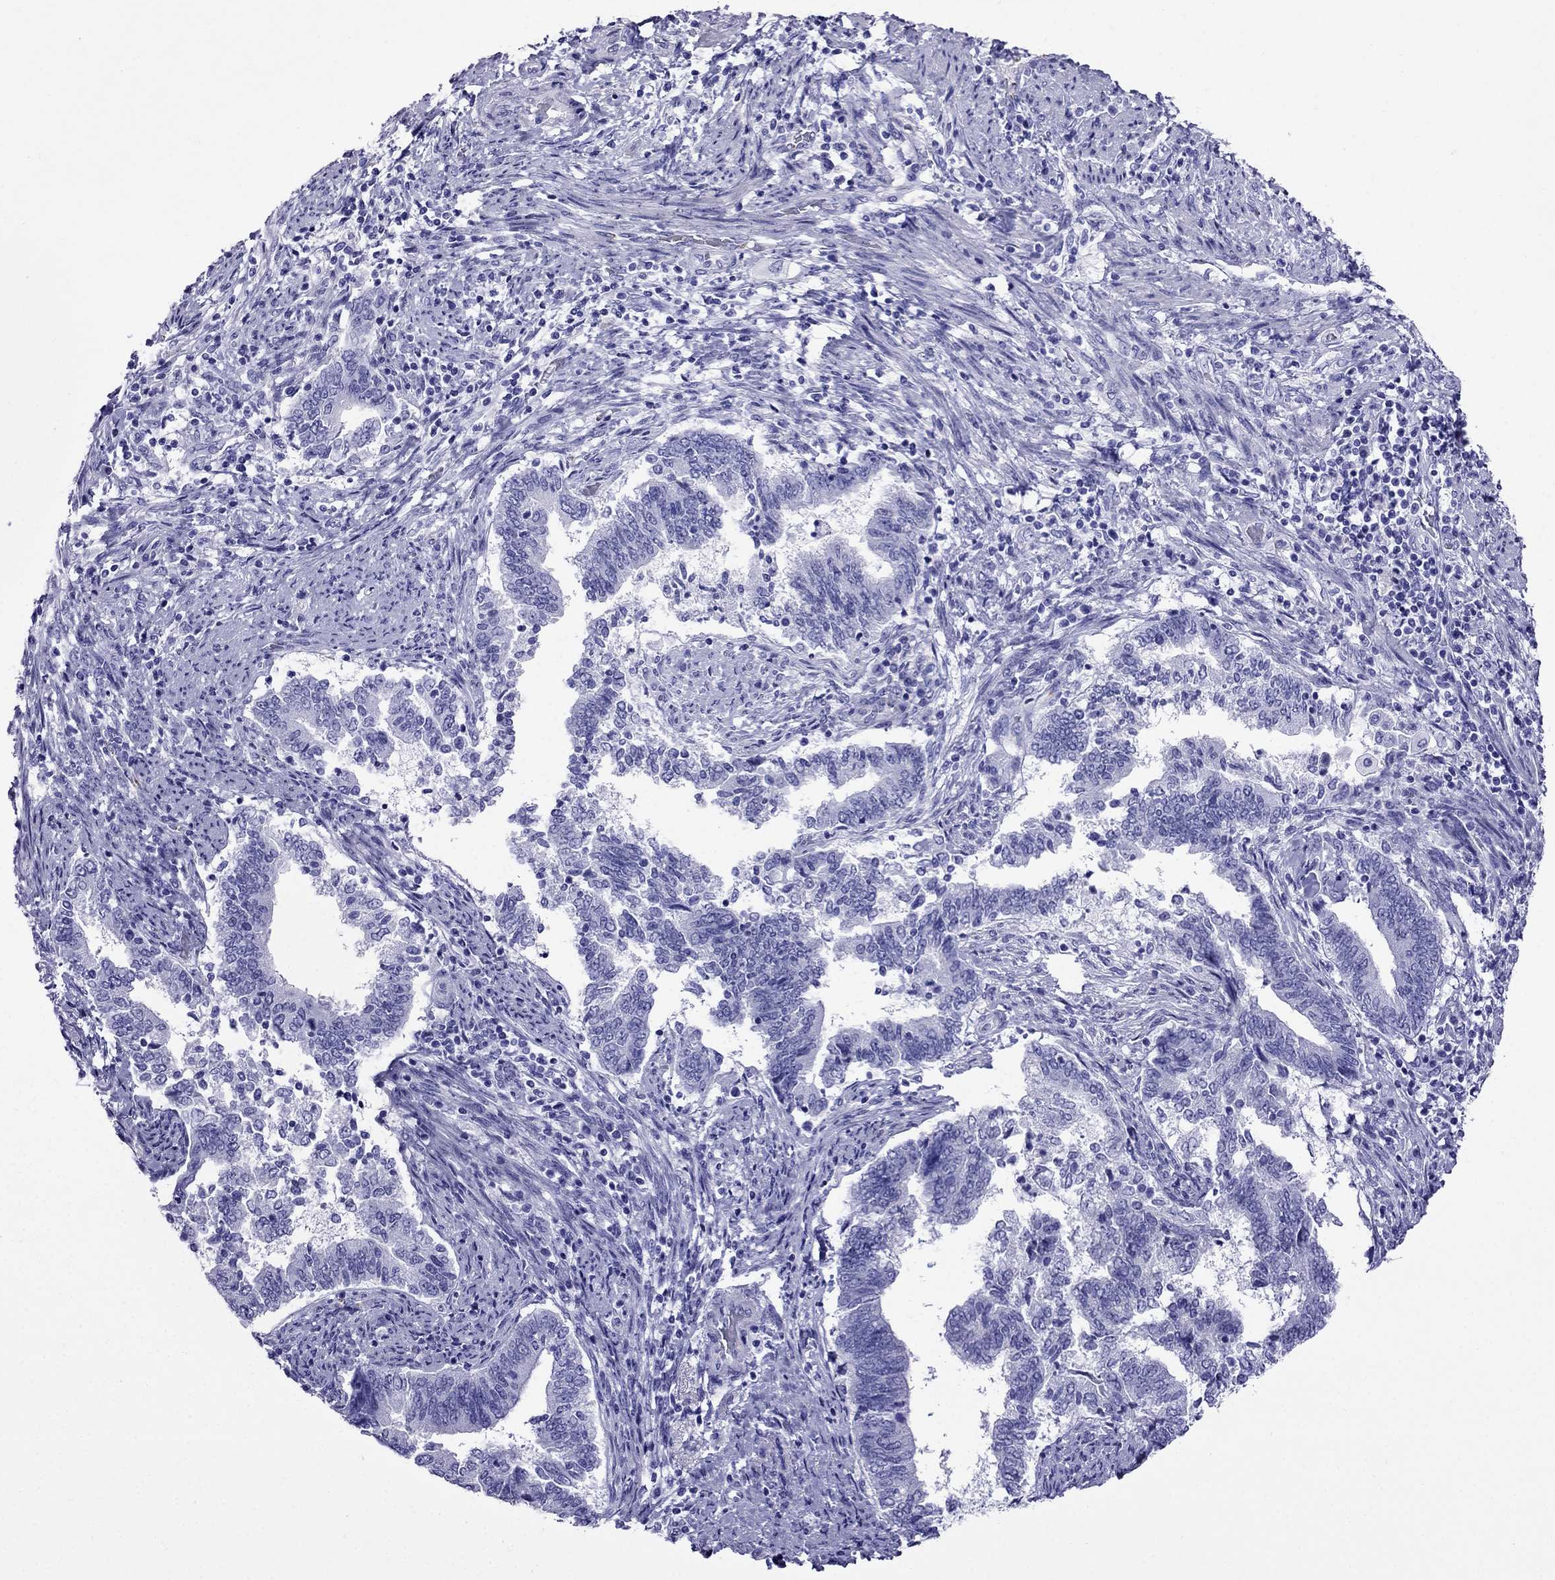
{"staining": {"intensity": "negative", "quantity": "none", "location": "none"}, "tissue": "endometrial cancer", "cell_type": "Tumor cells", "image_type": "cancer", "snomed": [{"axis": "morphology", "description": "Adenocarcinoma, NOS"}, {"axis": "topography", "description": "Endometrium"}], "caption": "The photomicrograph reveals no significant positivity in tumor cells of endometrial cancer (adenocarcinoma).", "gene": "CRYBA1", "patient": {"sex": "female", "age": 65}}